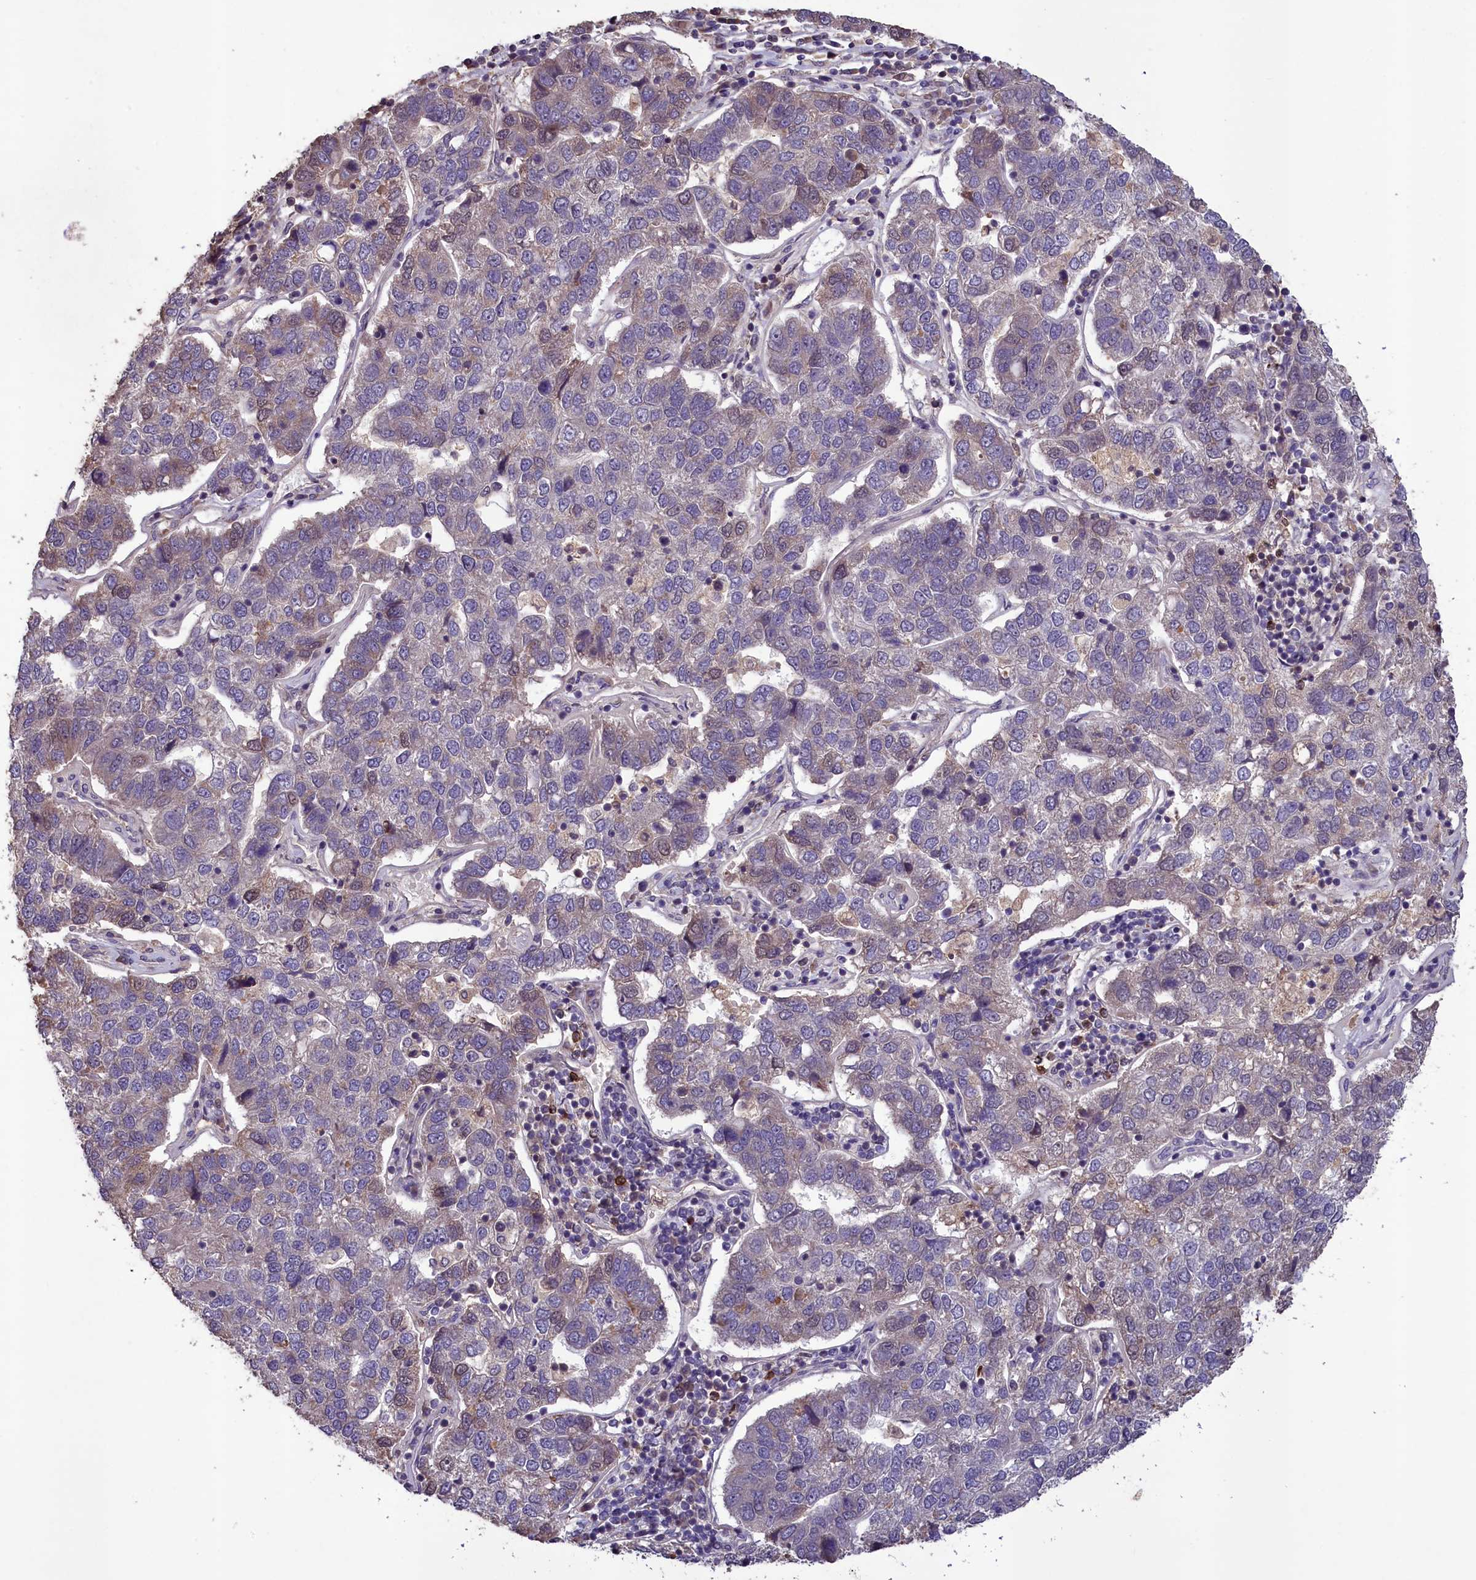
{"staining": {"intensity": "negative", "quantity": "none", "location": "none"}, "tissue": "pancreatic cancer", "cell_type": "Tumor cells", "image_type": "cancer", "snomed": [{"axis": "morphology", "description": "Adenocarcinoma, NOS"}, {"axis": "topography", "description": "Pancreas"}], "caption": "A high-resolution photomicrograph shows immunohistochemistry (IHC) staining of adenocarcinoma (pancreatic), which reveals no significant positivity in tumor cells. Nuclei are stained in blue.", "gene": "DNAJB9", "patient": {"sex": "female", "age": 61}}